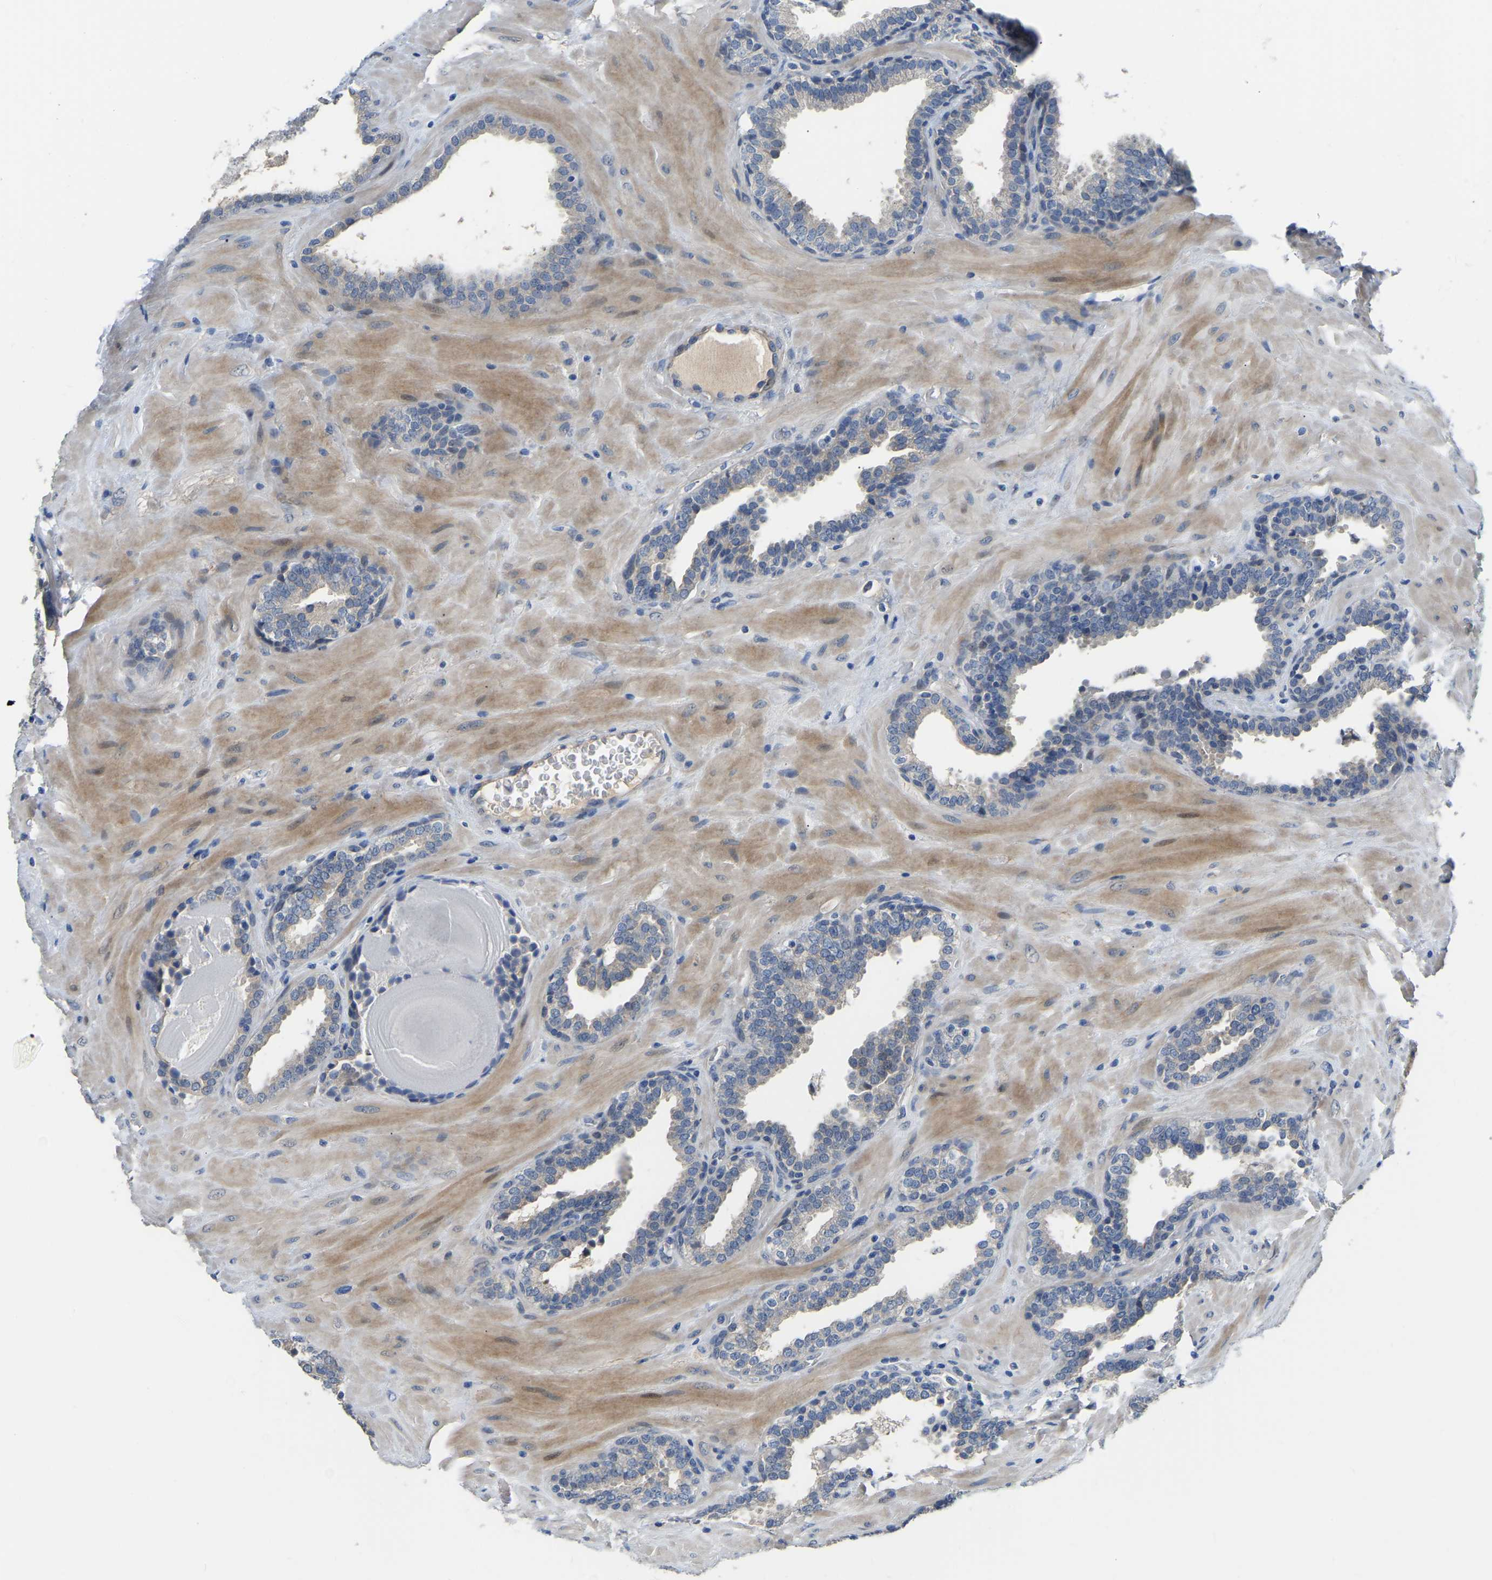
{"staining": {"intensity": "negative", "quantity": "none", "location": "none"}, "tissue": "prostate", "cell_type": "Glandular cells", "image_type": "normal", "snomed": [{"axis": "morphology", "description": "Normal tissue, NOS"}, {"axis": "topography", "description": "Prostate"}], "caption": "Immunohistochemistry (IHC) histopathology image of unremarkable prostate stained for a protein (brown), which shows no positivity in glandular cells.", "gene": "HIGD2B", "patient": {"sex": "male", "age": 51}}